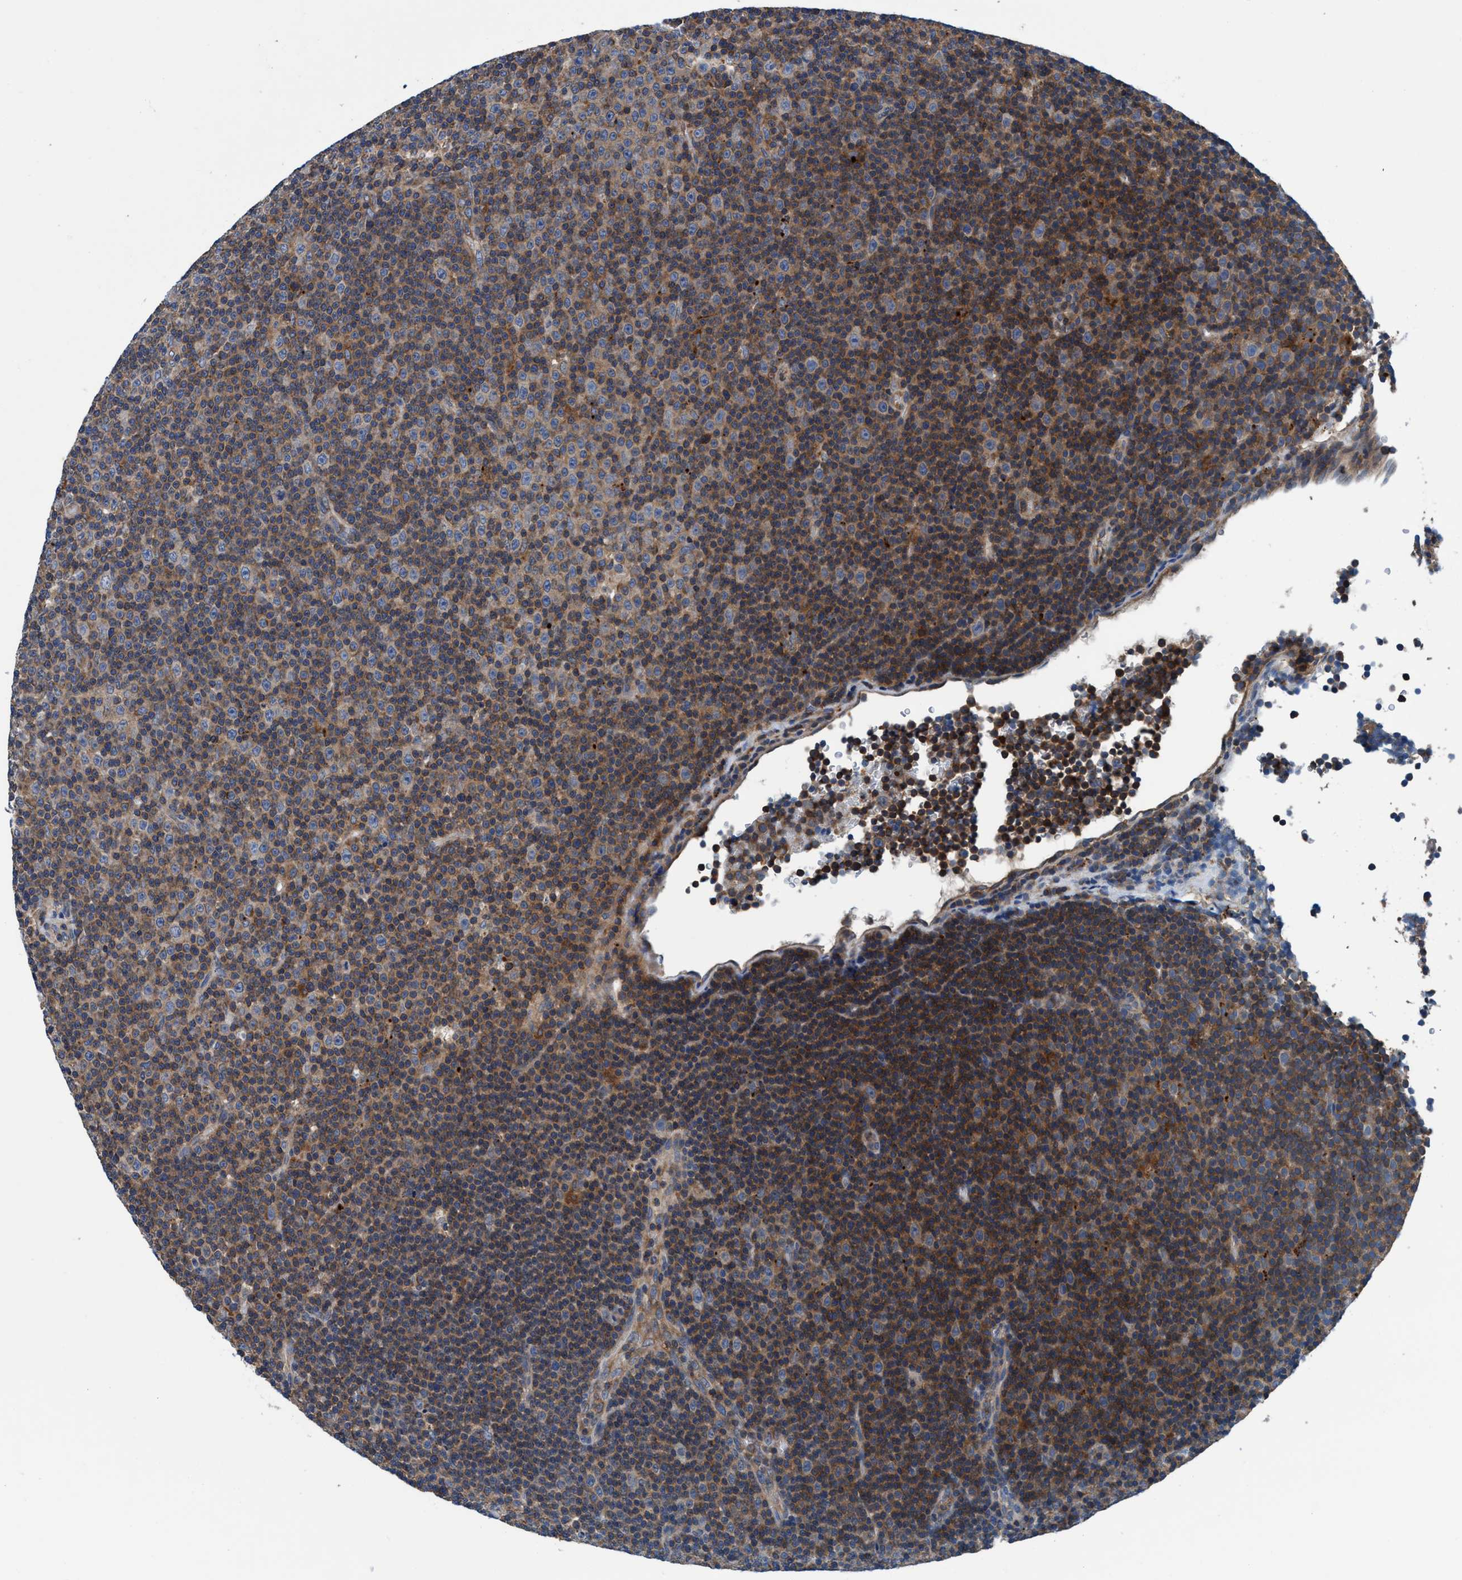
{"staining": {"intensity": "moderate", "quantity": ">75%", "location": "cytoplasmic/membranous"}, "tissue": "lymphoma", "cell_type": "Tumor cells", "image_type": "cancer", "snomed": [{"axis": "morphology", "description": "Malignant lymphoma, non-Hodgkin's type, Low grade"}, {"axis": "topography", "description": "Lymph node"}], "caption": "Immunohistochemistry (DAB (3,3'-diaminobenzidine)) staining of human low-grade malignant lymphoma, non-Hodgkin's type reveals moderate cytoplasmic/membranous protein staining in about >75% of tumor cells. The staining was performed using DAB, with brown indicating positive protein expression. Nuclei are stained blue with hematoxylin.", "gene": "ENDOG", "patient": {"sex": "female", "age": 67}}